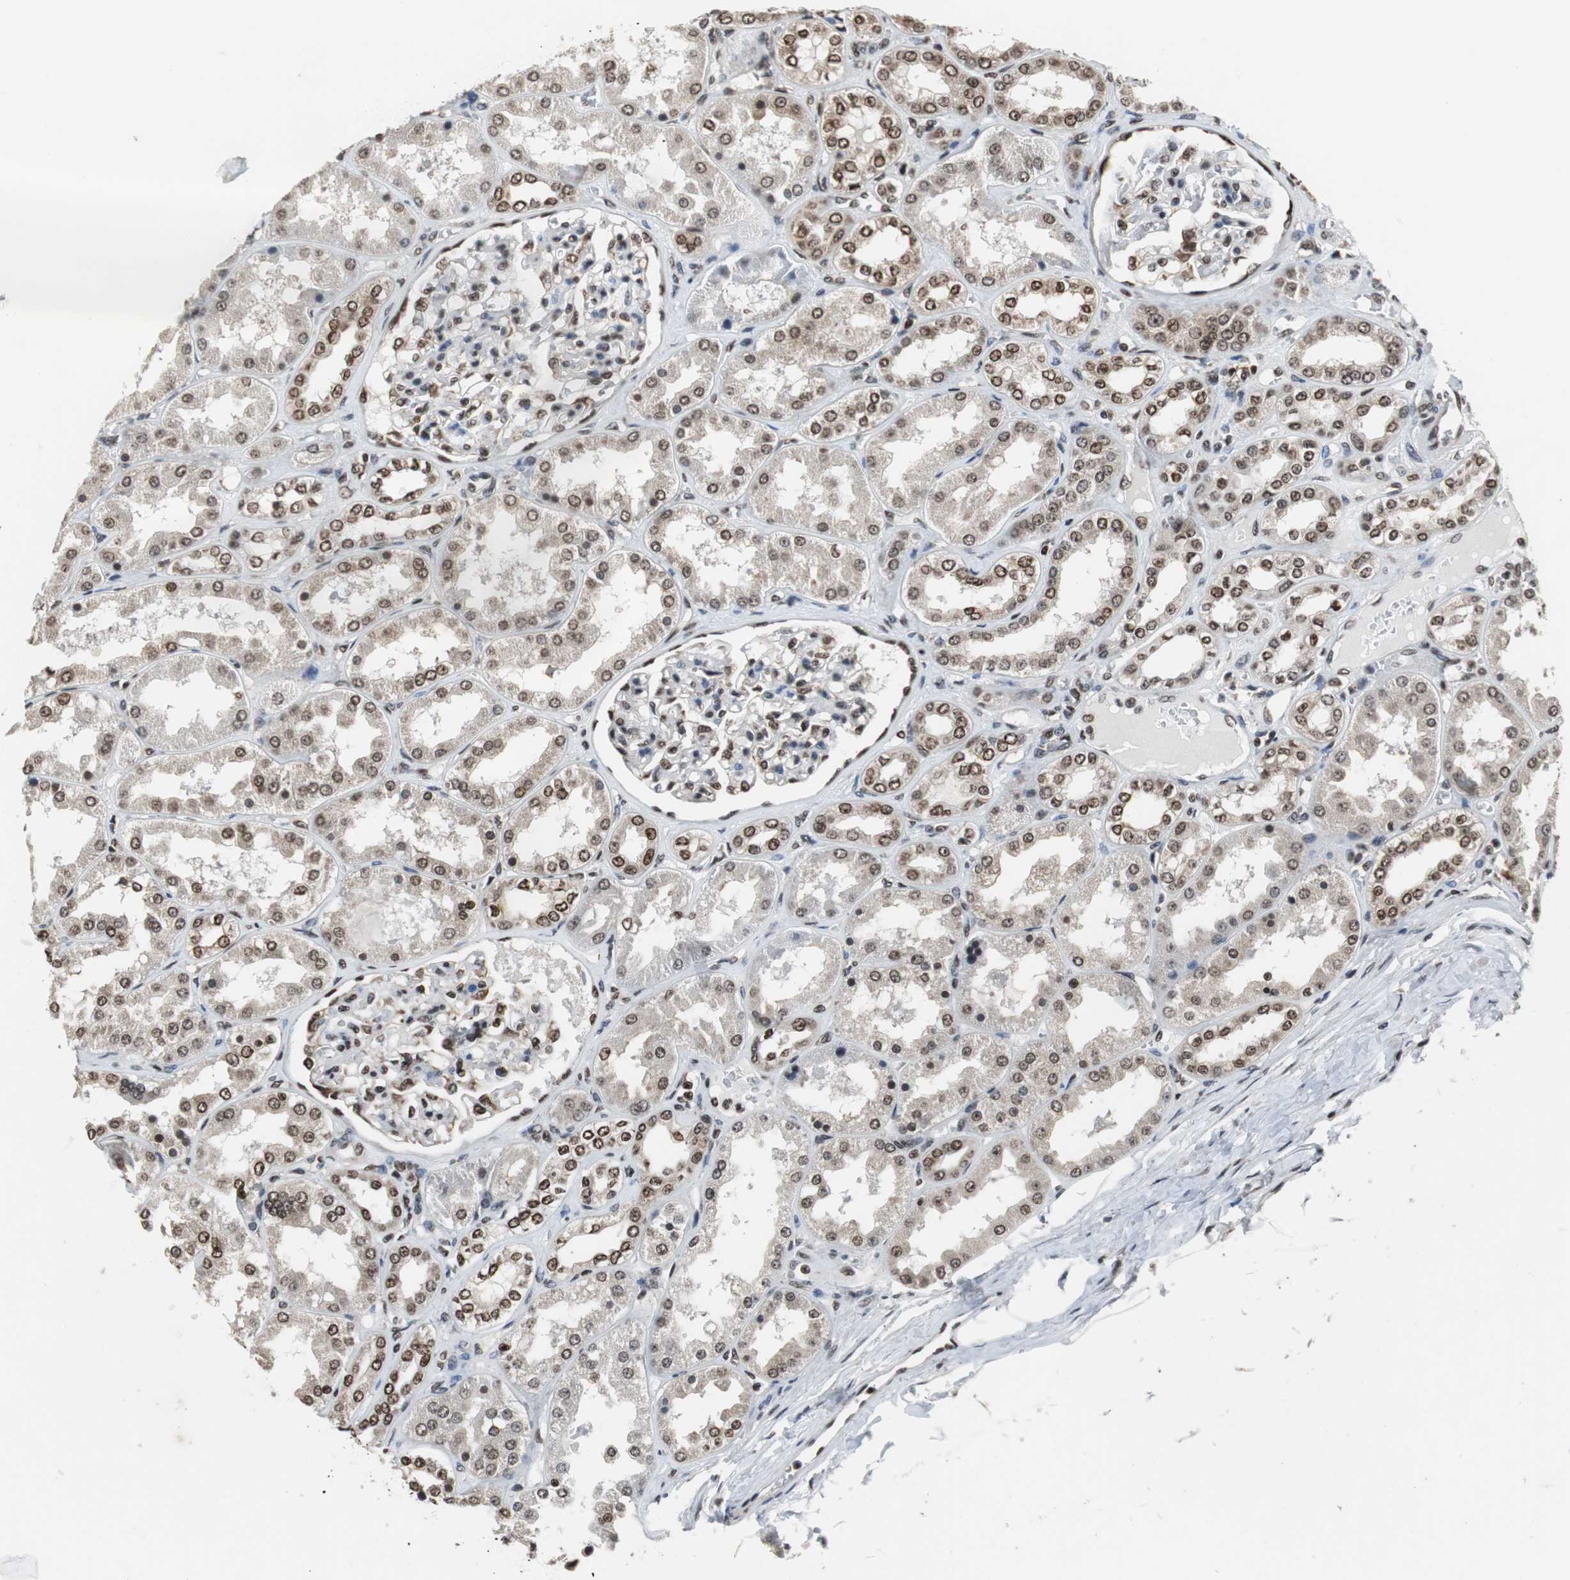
{"staining": {"intensity": "moderate", "quantity": "25%-75%", "location": "nuclear"}, "tissue": "kidney", "cell_type": "Cells in glomeruli", "image_type": "normal", "snomed": [{"axis": "morphology", "description": "Normal tissue, NOS"}, {"axis": "topography", "description": "Kidney"}], "caption": "This photomicrograph demonstrates immunohistochemistry (IHC) staining of unremarkable human kidney, with medium moderate nuclear staining in about 25%-75% of cells in glomeruli.", "gene": "REST", "patient": {"sex": "female", "age": 56}}